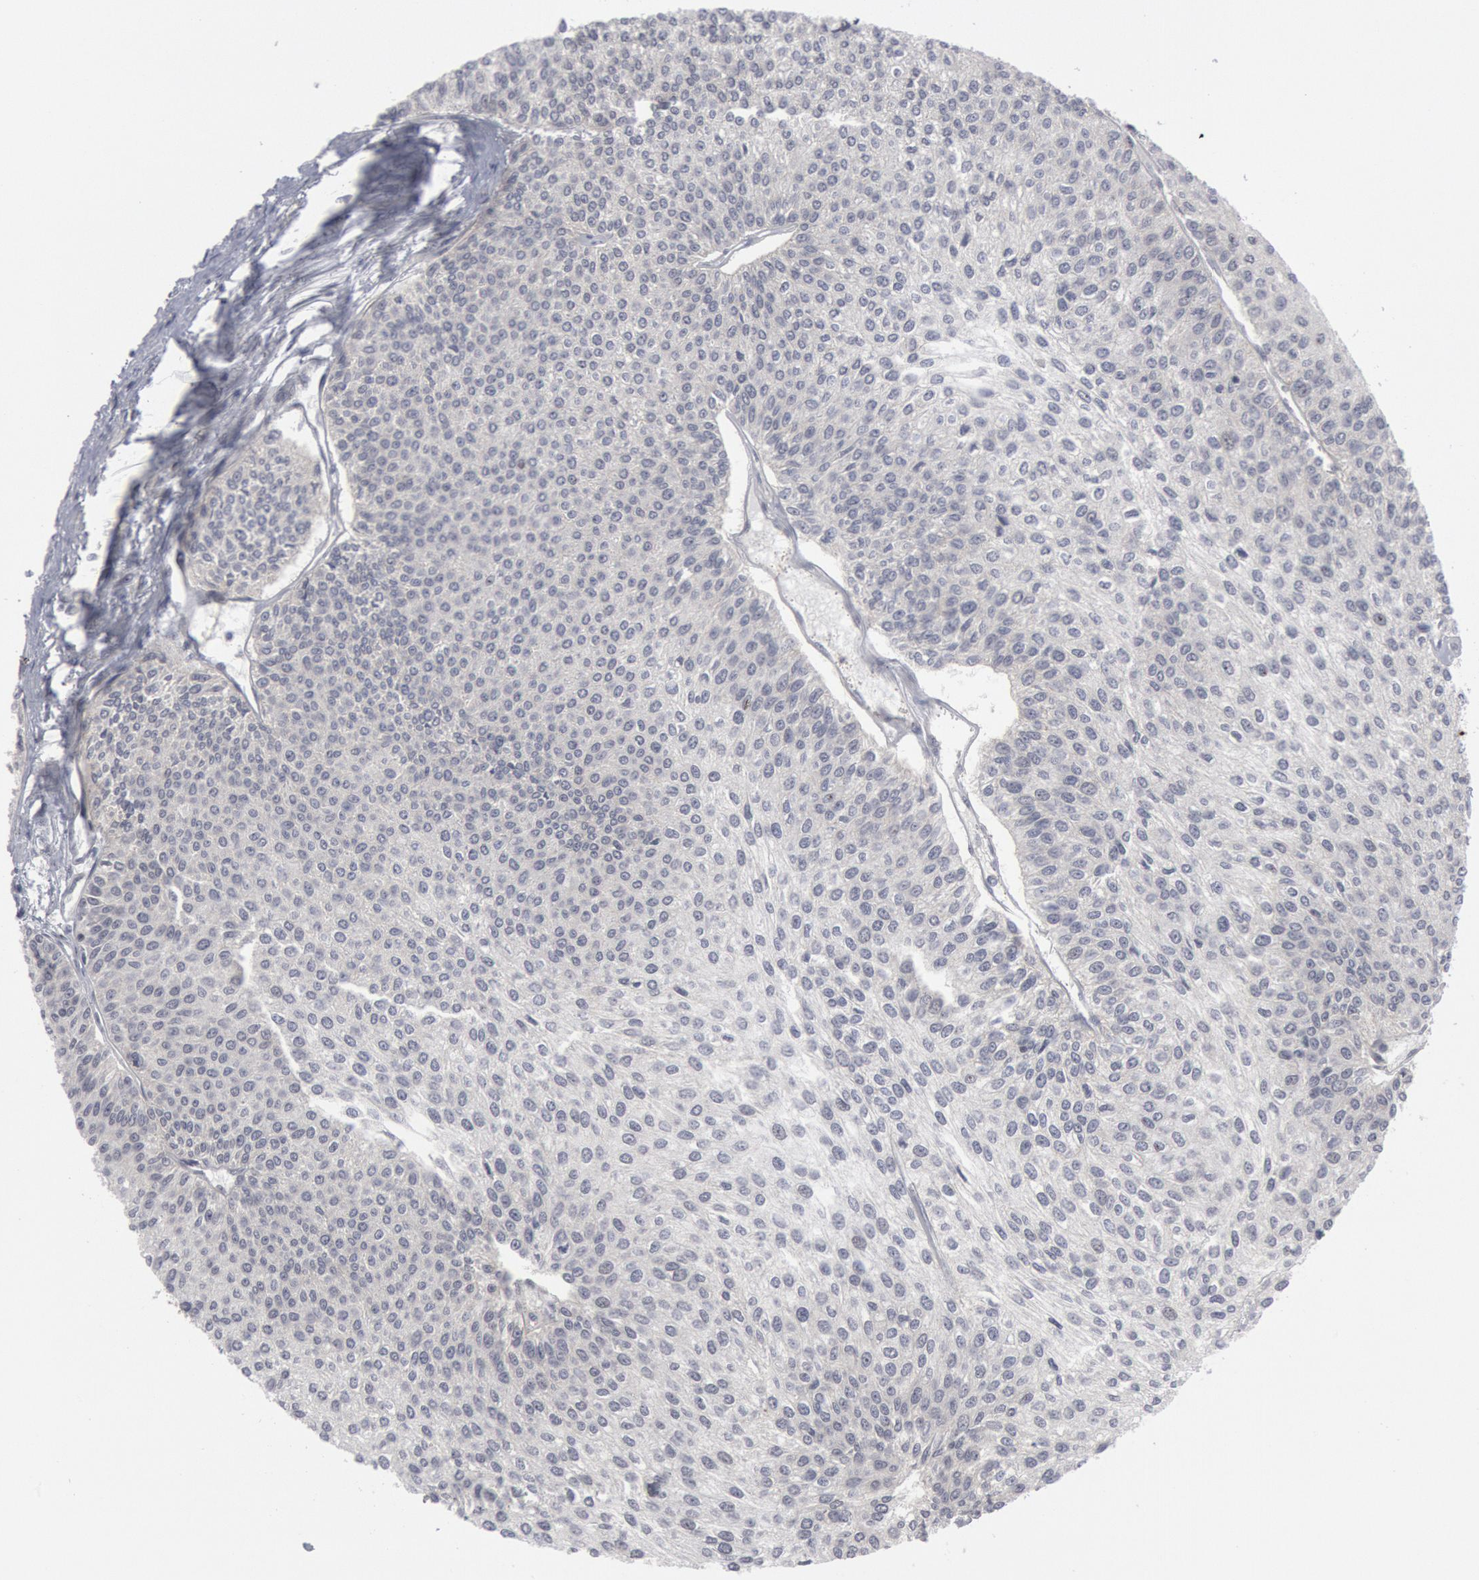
{"staining": {"intensity": "negative", "quantity": "none", "location": "none"}, "tissue": "urothelial cancer", "cell_type": "Tumor cells", "image_type": "cancer", "snomed": [{"axis": "morphology", "description": "Urothelial carcinoma, Low grade"}, {"axis": "topography", "description": "Urinary bladder"}], "caption": "Immunohistochemistry image of human urothelial carcinoma (low-grade) stained for a protein (brown), which demonstrates no positivity in tumor cells.", "gene": "FOXO1", "patient": {"sex": "female", "age": 73}}